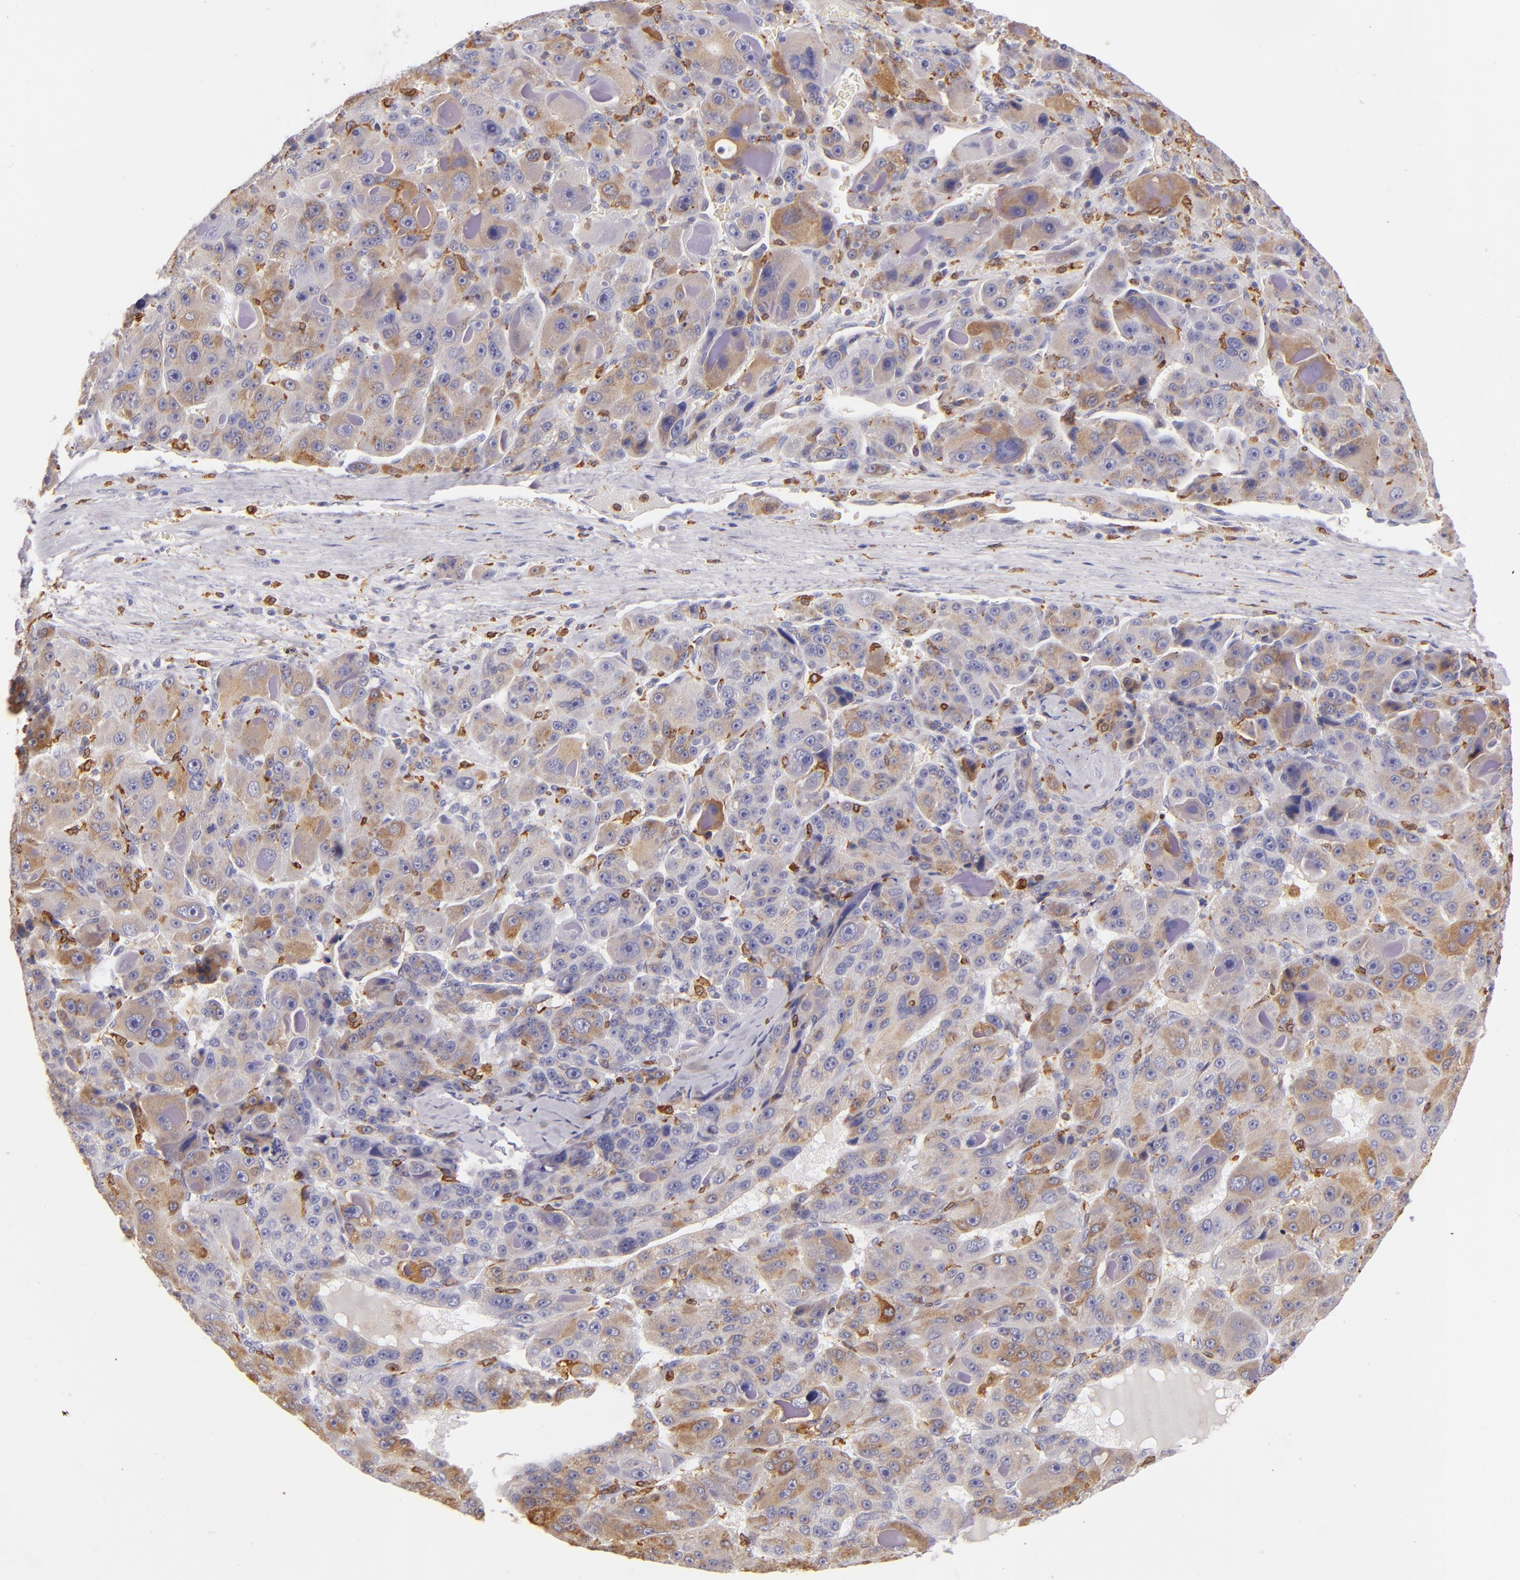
{"staining": {"intensity": "moderate", "quantity": "25%-75%", "location": "cytoplasmic/membranous"}, "tissue": "liver cancer", "cell_type": "Tumor cells", "image_type": "cancer", "snomed": [{"axis": "morphology", "description": "Carcinoma, Hepatocellular, NOS"}, {"axis": "topography", "description": "Liver"}], "caption": "This is an image of IHC staining of liver cancer, which shows moderate expression in the cytoplasmic/membranous of tumor cells.", "gene": "CD74", "patient": {"sex": "male", "age": 76}}